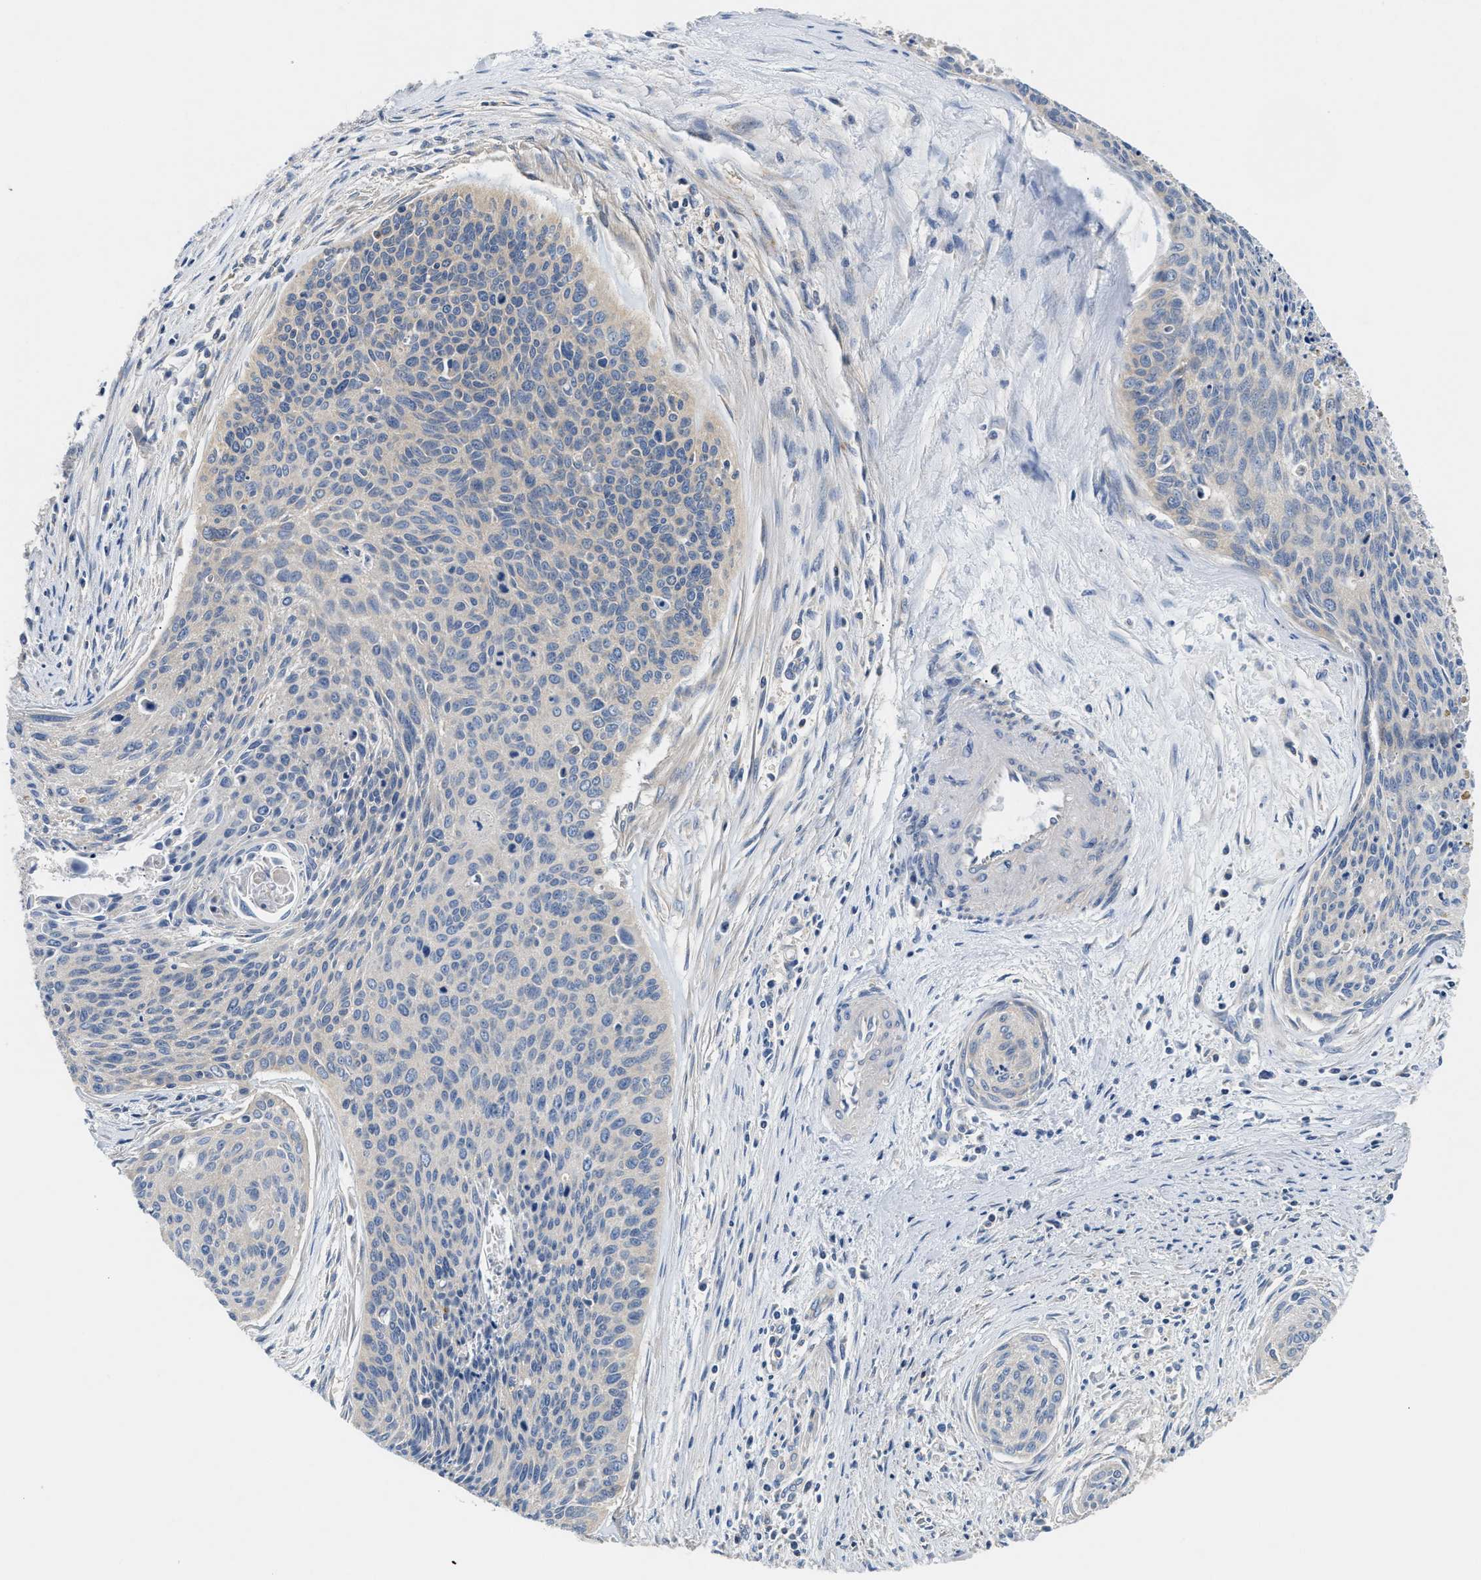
{"staining": {"intensity": "negative", "quantity": "none", "location": "none"}, "tissue": "cervical cancer", "cell_type": "Tumor cells", "image_type": "cancer", "snomed": [{"axis": "morphology", "description": "Squamous cell carcinoma, NOS"}, {"axis": "topography", "description": "Cervix"}], "caption": "IHC of cervical cancer (squamous cell carcinoma) reveals no expression in tumor cells.", "gene": "CCM2", "patient": {"sex": "female", "age": 55}}